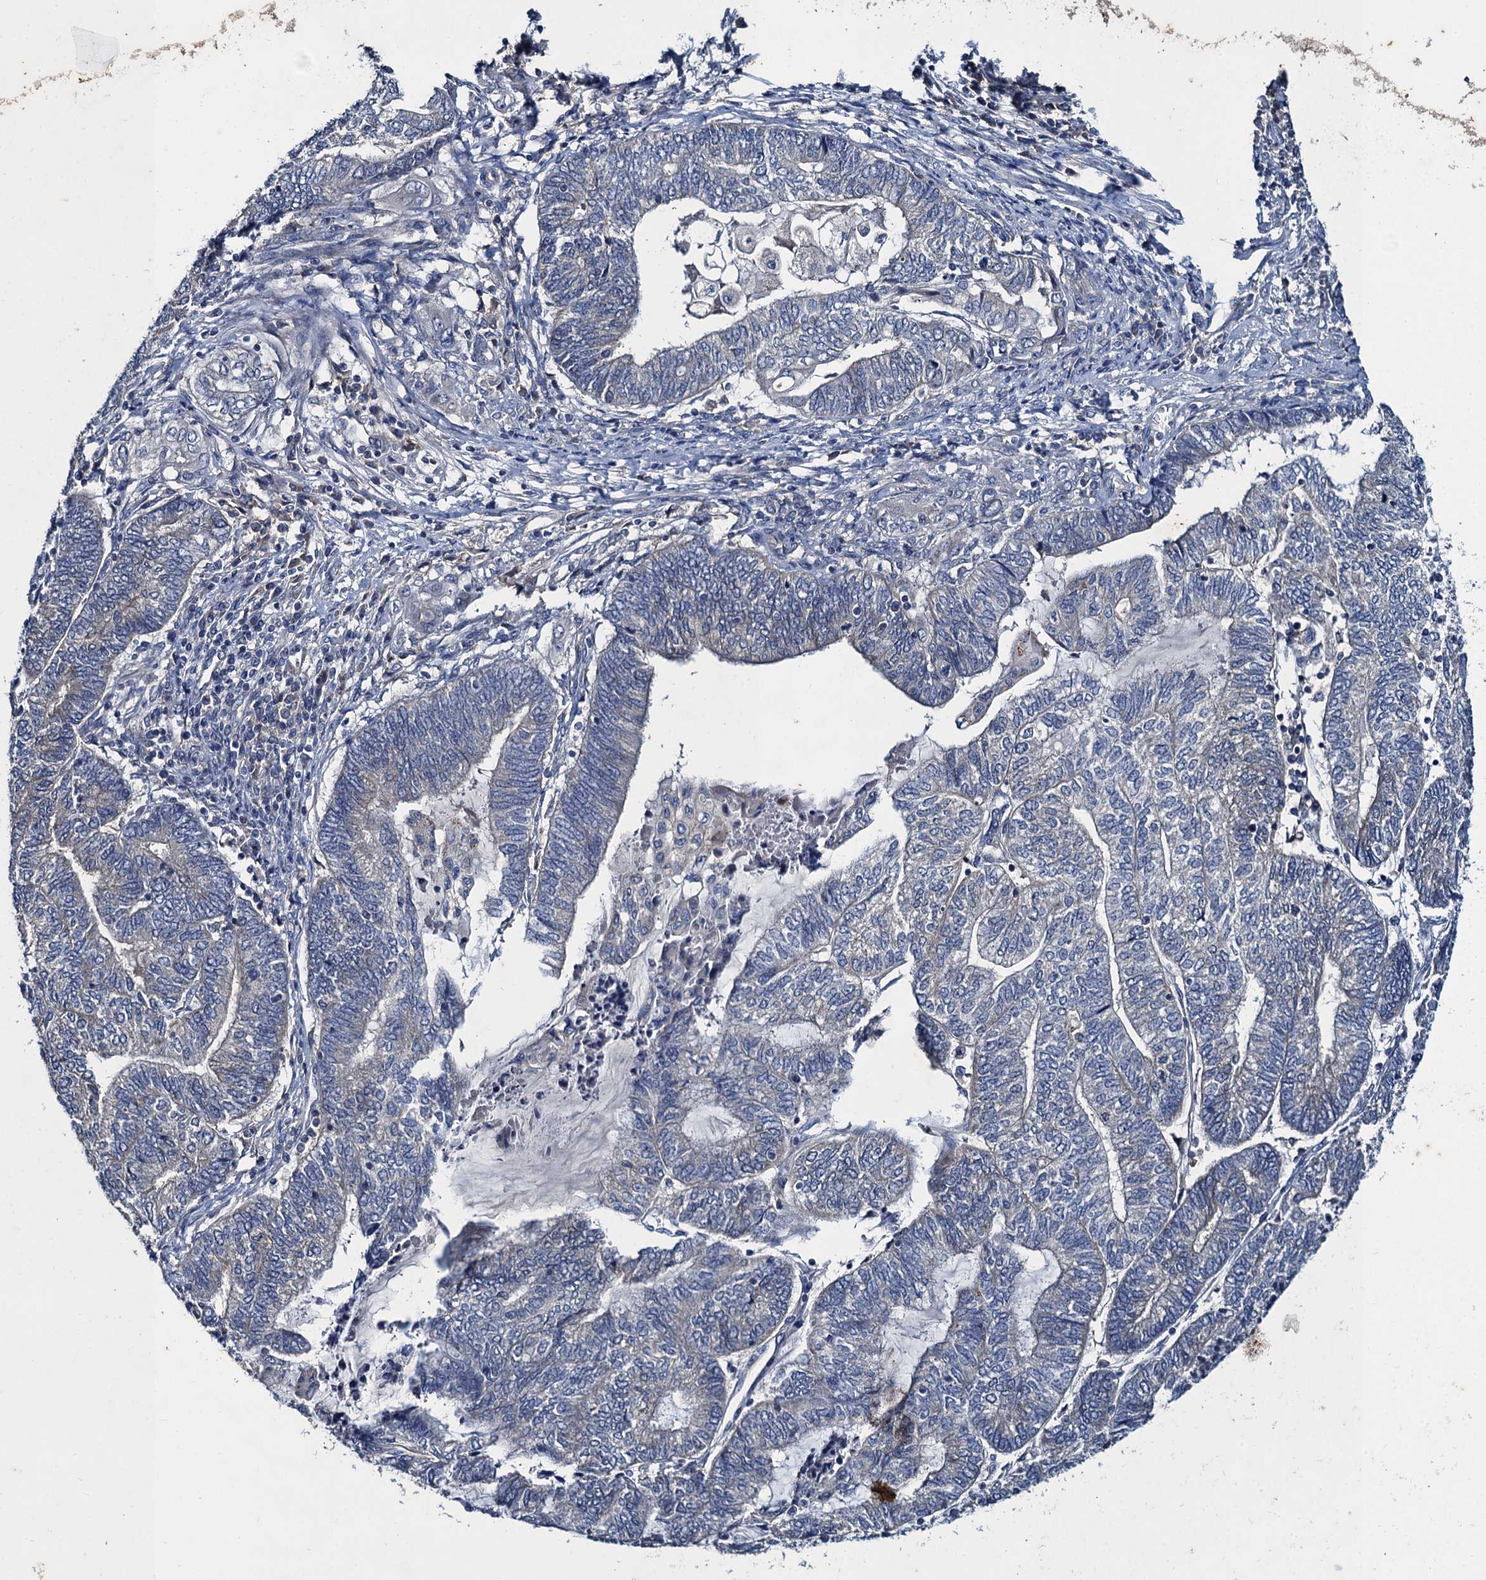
{"staining": {"intensity": "weak", "quantity": "<25%", "location": "cytoplasmic/membranous"}, "tissue": "endometrial cancer", "cell_type": "Tumor cells", "image_type": "cancer", "snomed": [{"axis": "morphology", "description": "Adenocarcinoma, NOS"}, {"axis": "topography", "description": "Uterus"}, {"axis": "topography", "description": "Endometrium"}], "caption": "Tumor cells are negative for brown protein staining in endometrial cancer (adenocarcinoma).", "gene": "SNAP29", "patient": {"sex": "female", "age": 70}}